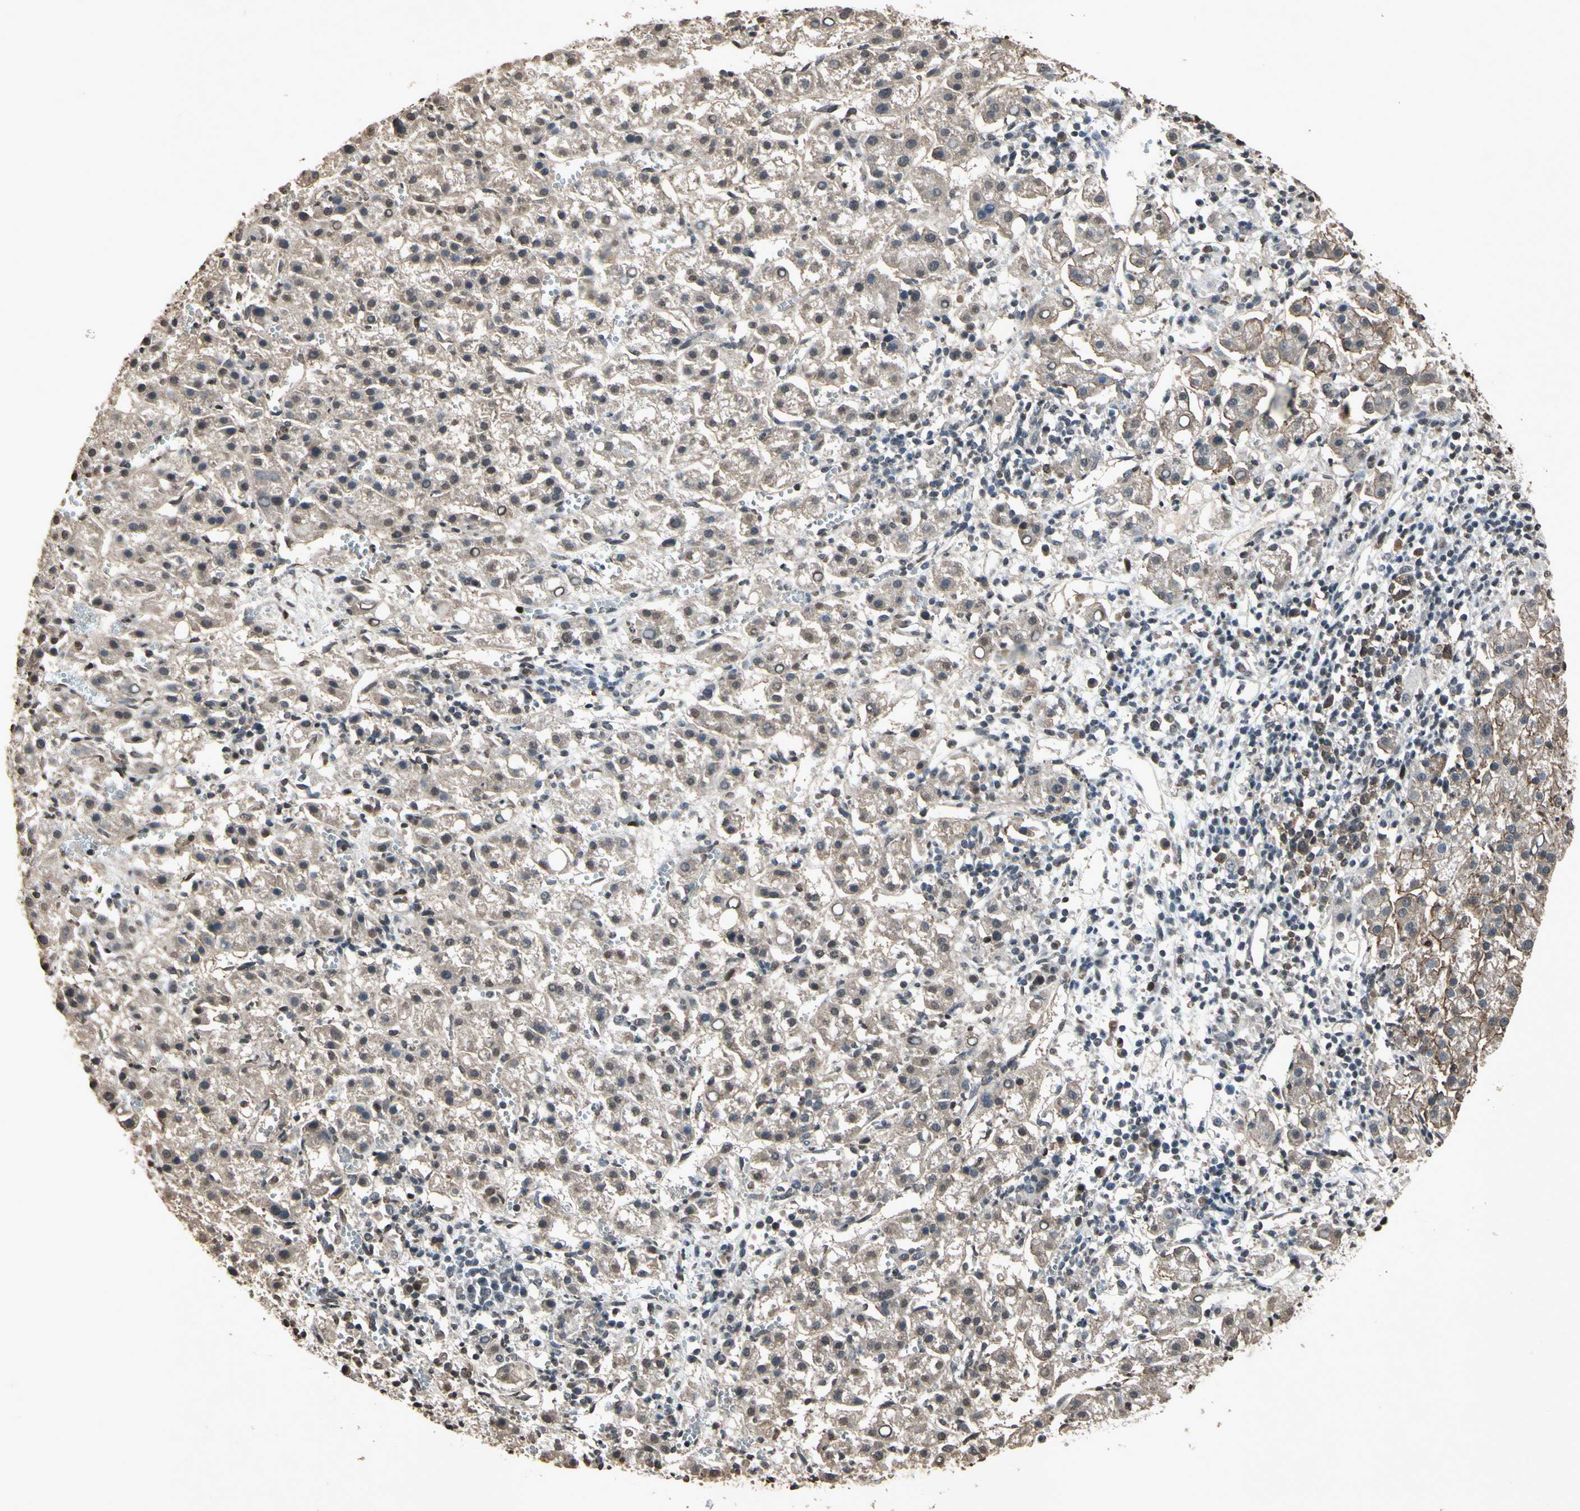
{"staining": {"intensity": "weak", "quantity": "25%-75%", "location": "cytoplasmic/membranous,nuclear"}, "tissue": "liver cancer", "cell_type": "Tumor cells", "image_type": "cancer", "snomed": [{"axis": "morphology", "description": "Carcinoma, Hepatocellular, NOS"}, {"axis": "topography", "description": "Liver"}], "caption": "Protein analysis of liver cancer (hepatocellular carcinoma) tissue displays weak cytoplasmic/membranous and nuclear staining in about 25%-75% of tumor cells.", "gene": "TBX2", "patient": {"sex": "female", "age": 58}}